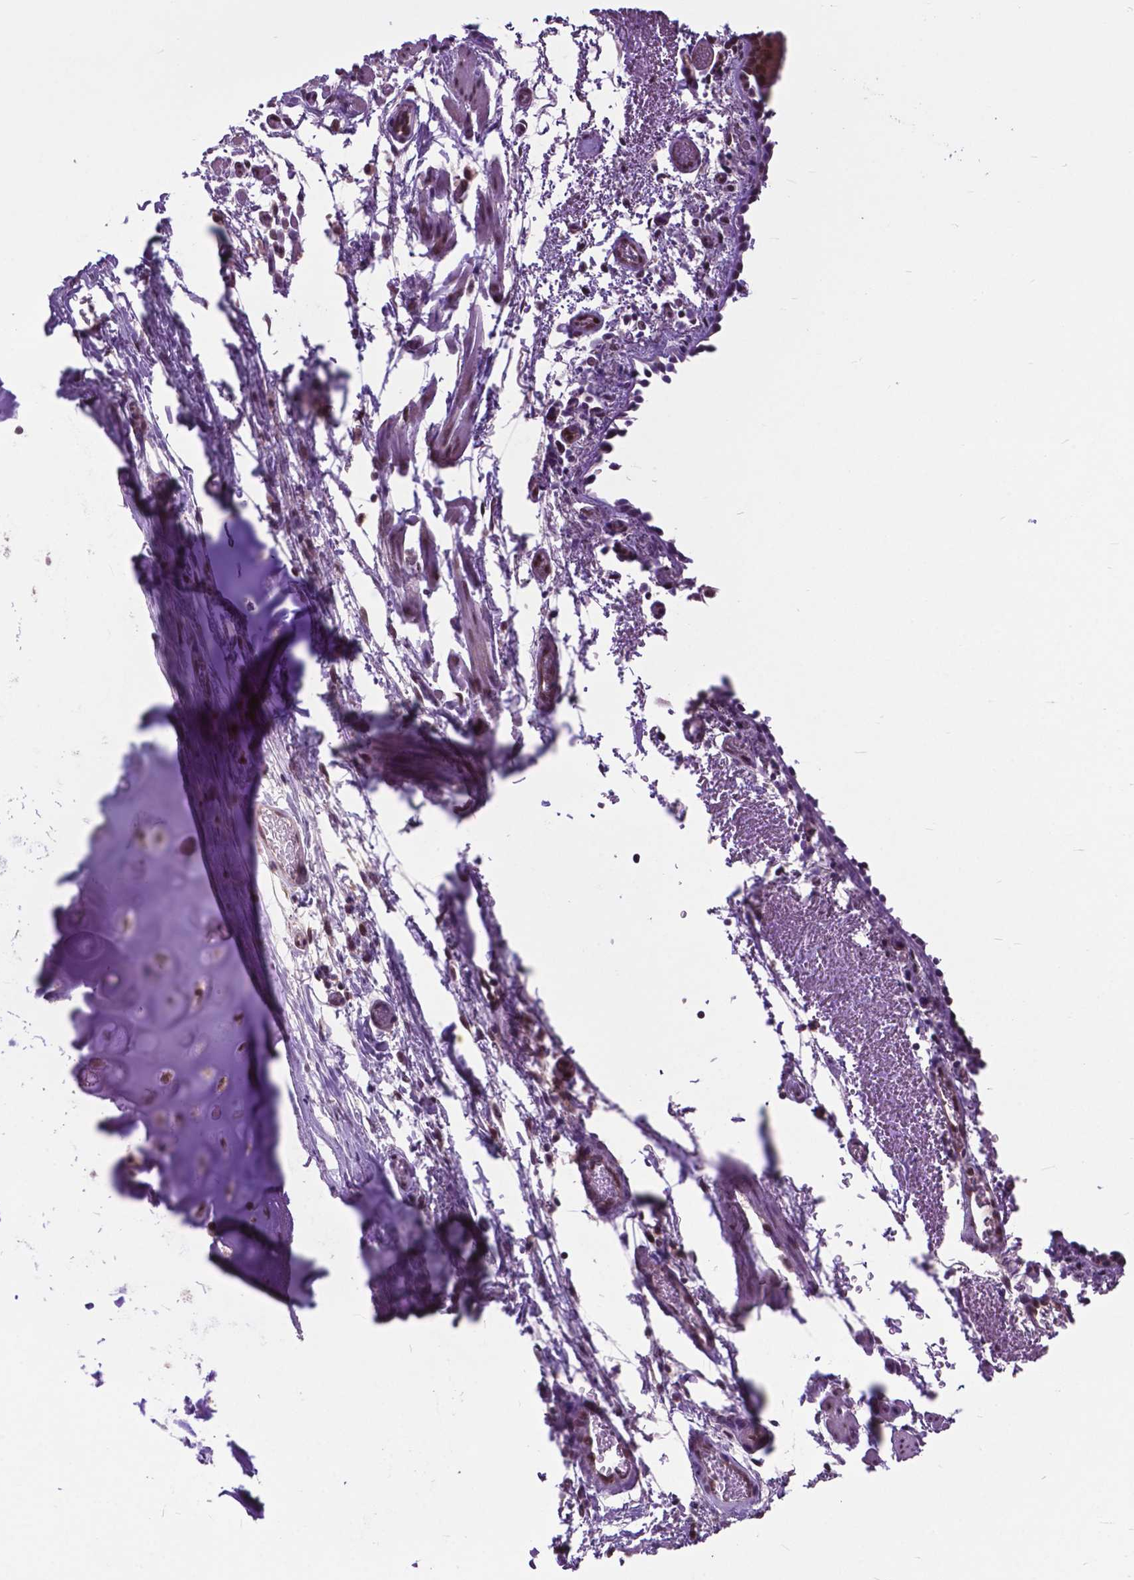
{"staining": {"intensity": "moderate", "quantity": ">75%", "location": "cytoplasmic/membranous,nuclear"}, "tissue": "bronchus", "cell_type": "Respiratory epithelial cells", "image_type": "normal", "snomed": [{"axis": "morphology", "description": "Normal tissue, NOS"}, {"axis": "morphology", "description": "Adenocarcinoma, NOS"}, {"axis": "topography", "description": "Bronchus"}], "caption": "Human bronchus stained for a protein (brown) shows moderate cytoplasmic/membranous,nuclear positive expression in approximately >75% of respiratory epithelial cells.", "gene": "FAF1", "patient": {"sex": "male", "age": 68}}